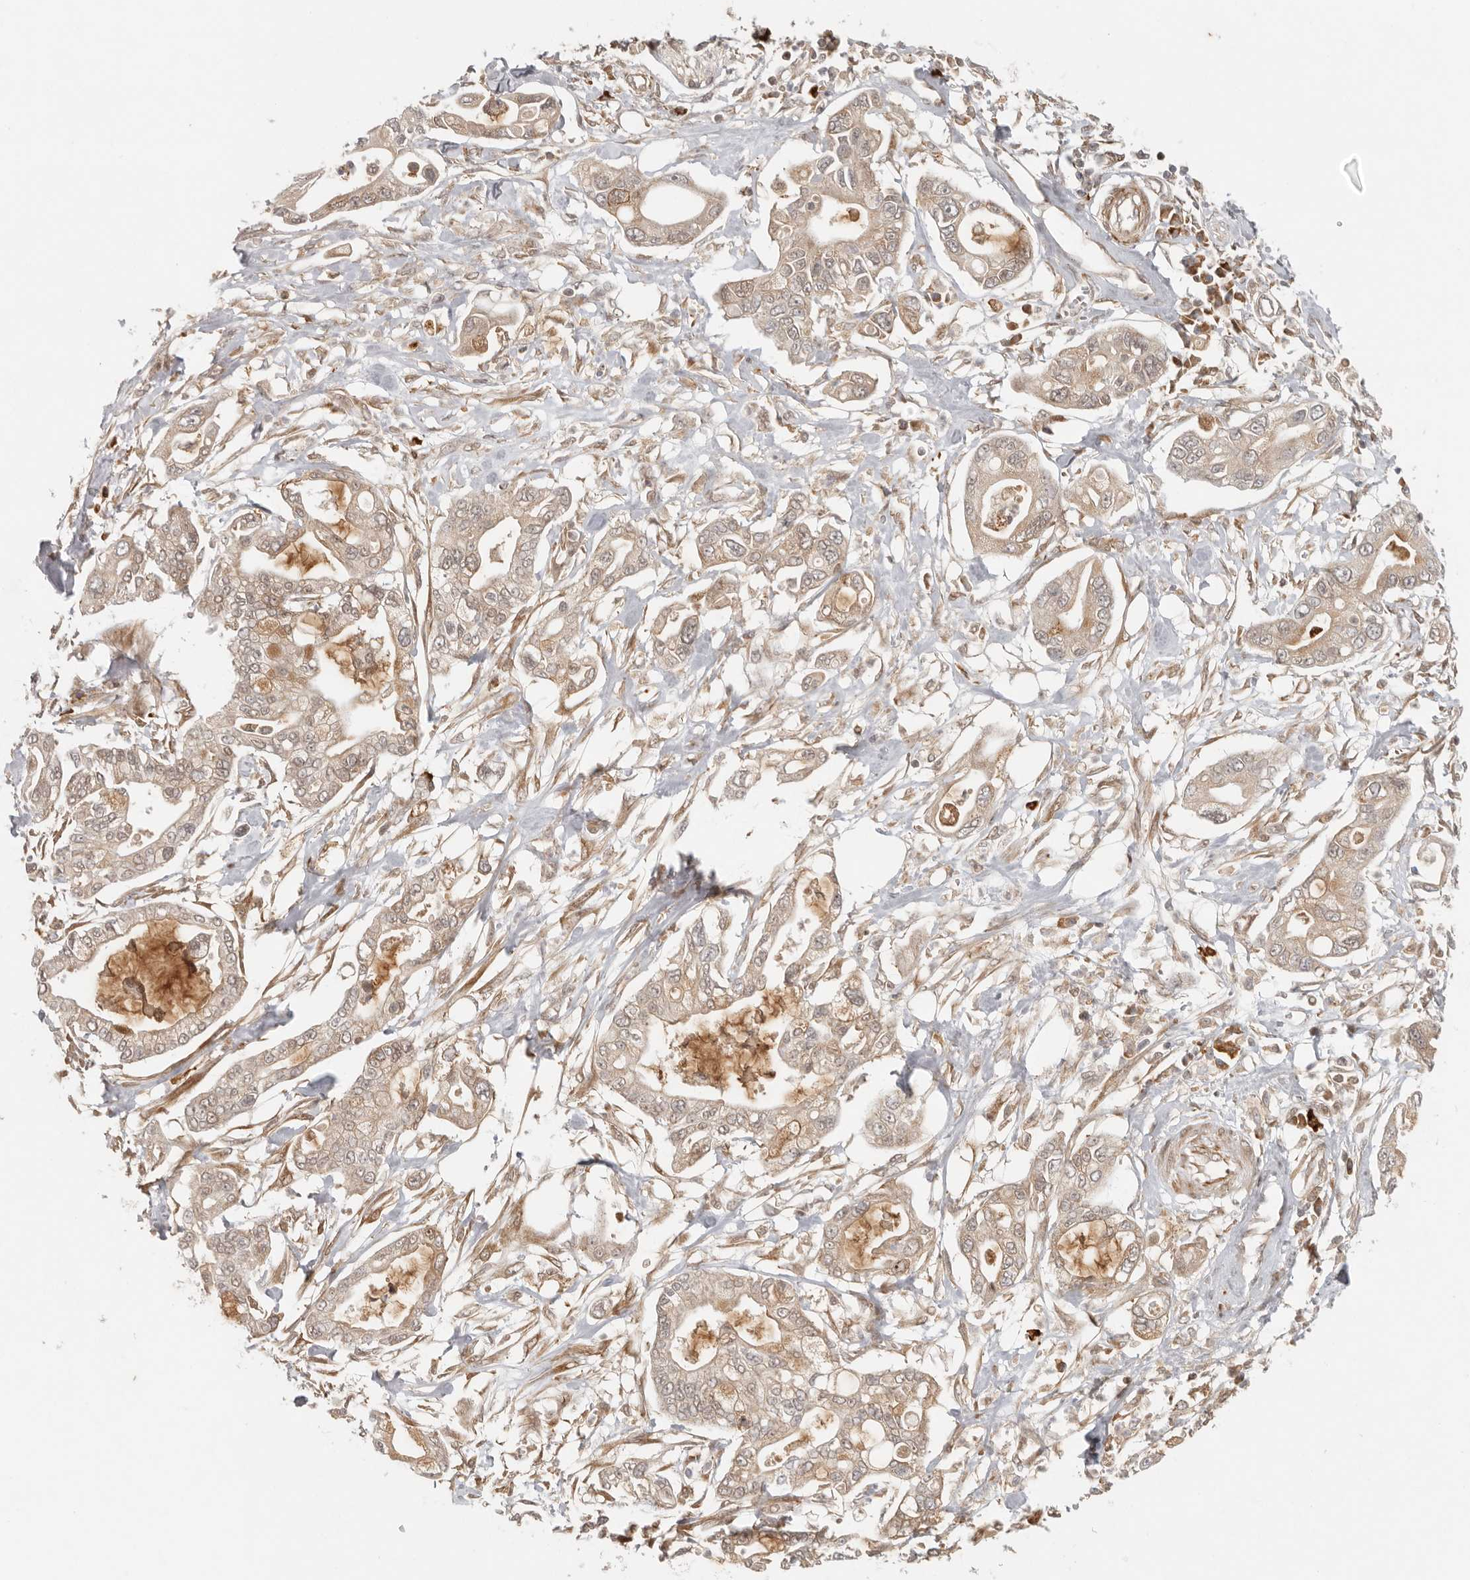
{"staining": {"intensity": "moderate", "quantity": ">75%", "location": "cytoplasmic/membranous,nuclear"}, "tissue": "pancreatic cancer", "cell_type": "Tumor cells", "image_type": "cancer", "snomed": [{"axis": "morphology", "description": "Adenocarcinoma, NOS"}, {"axis": "topography", "description": "Pancreas"}], "caption": "The image displays staining of adenocarcinoma (pancreatic), revealing moderate cytoplasmic/membranous and nuclear protein staining (brown color) within tumor cells.", "gene": "AHDC1", "patient": {"sex": "male", "age": 68}}